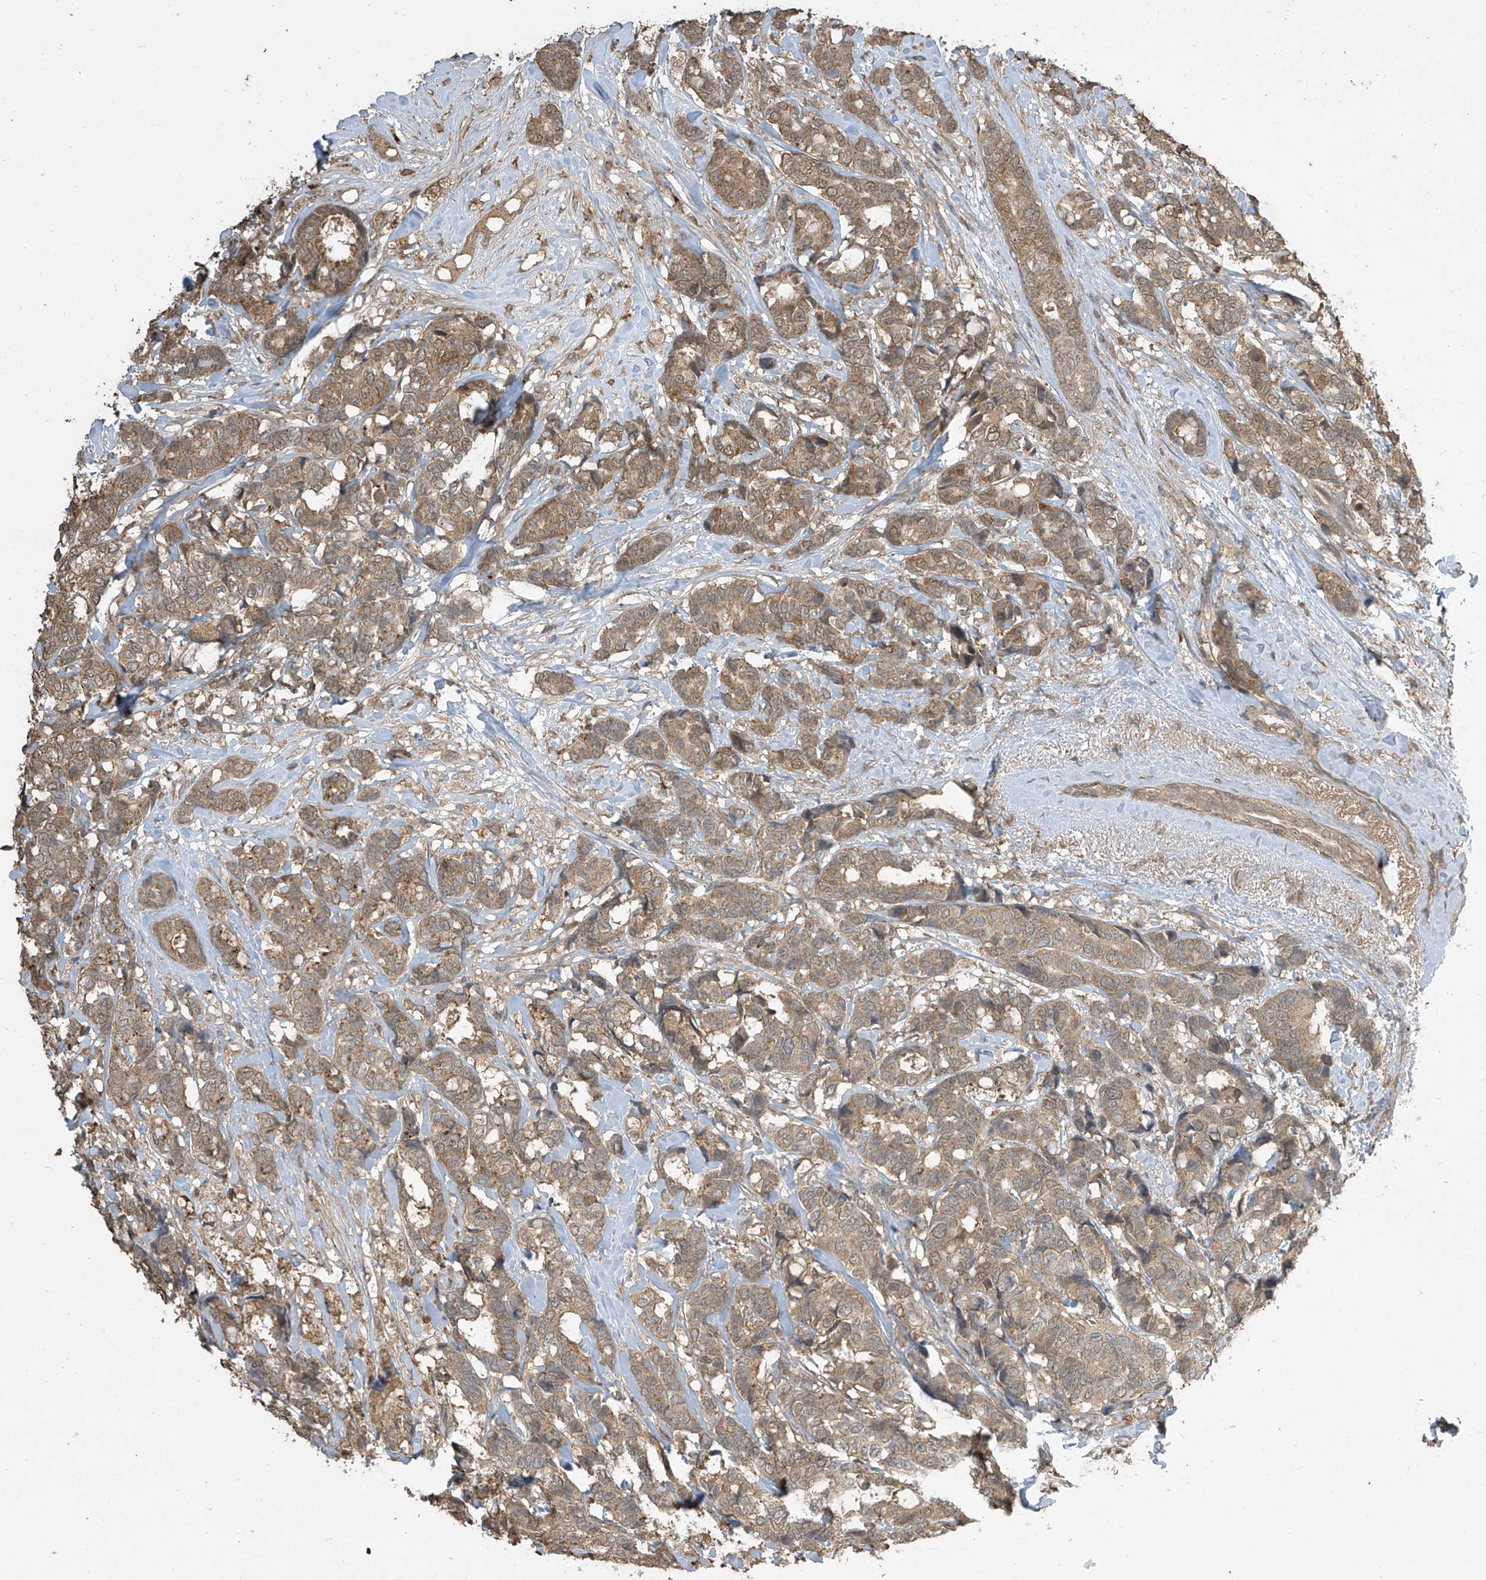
{"staining": {"intensity": "moderate", "quantity": ">75%", "location": "cytoplasmic/membranous"}, "tissue": "breast cancer", "cell_type": "Tumor cells", "image_type": "cancer", "snomed": [{"axis": "morphology", "description": "Duct carcinoma"}, {"axis": "topography", "description": "Breast"}], "caption": "A brown stain labels moderate cytoplasmic/membranous positivity of a protein in human breast cancer tumor cells. The protein is stained brown, and the nuclei are stained in blue (DAB IHC with brightfield microscopy, high magnification).", "gene": "SLFN14", "patient": {"sex": "female", "age": 87}}